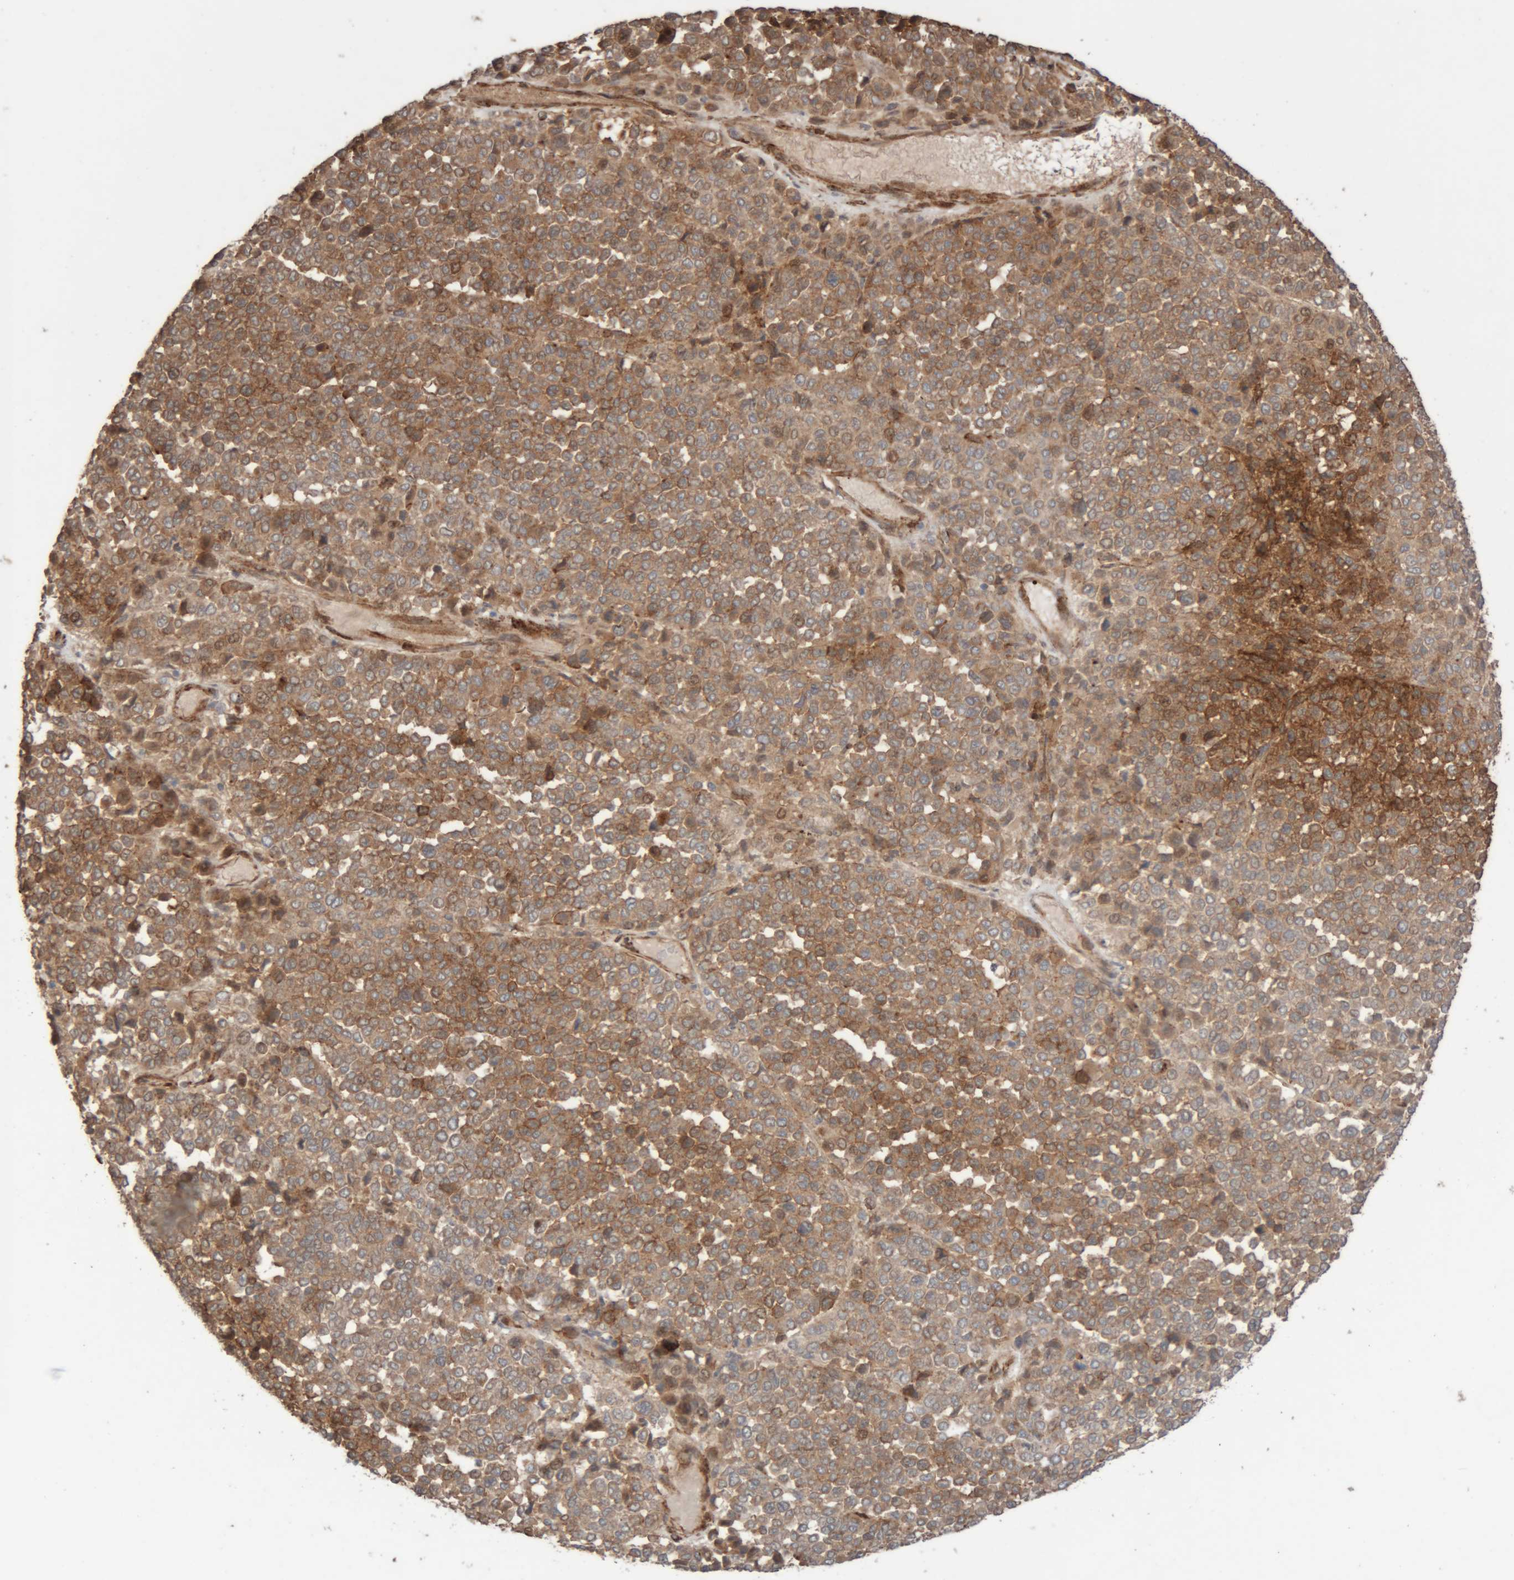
{"staining": {"intensity": "moderate", "quantity": ">75%", "location": "cytoplasmic/membranous"}, "tissue": "melanoma", "cell_type": "Tumor cells", "image_type": "cancer", "snomed": [{"axis": "morphology", "description": "Malignant melanoma, Metastatic site"}, {"axis": "topography", "description": "Pancreas"}], "caption": "The histopathology image displays staining of malignant melanoma (metastatic site), revealing moderate cytoplasmic/membranous protein staining (brown color) within tumor cells.", "gene": "RAB32", "patient": {"sex": "female", "age": 30}}